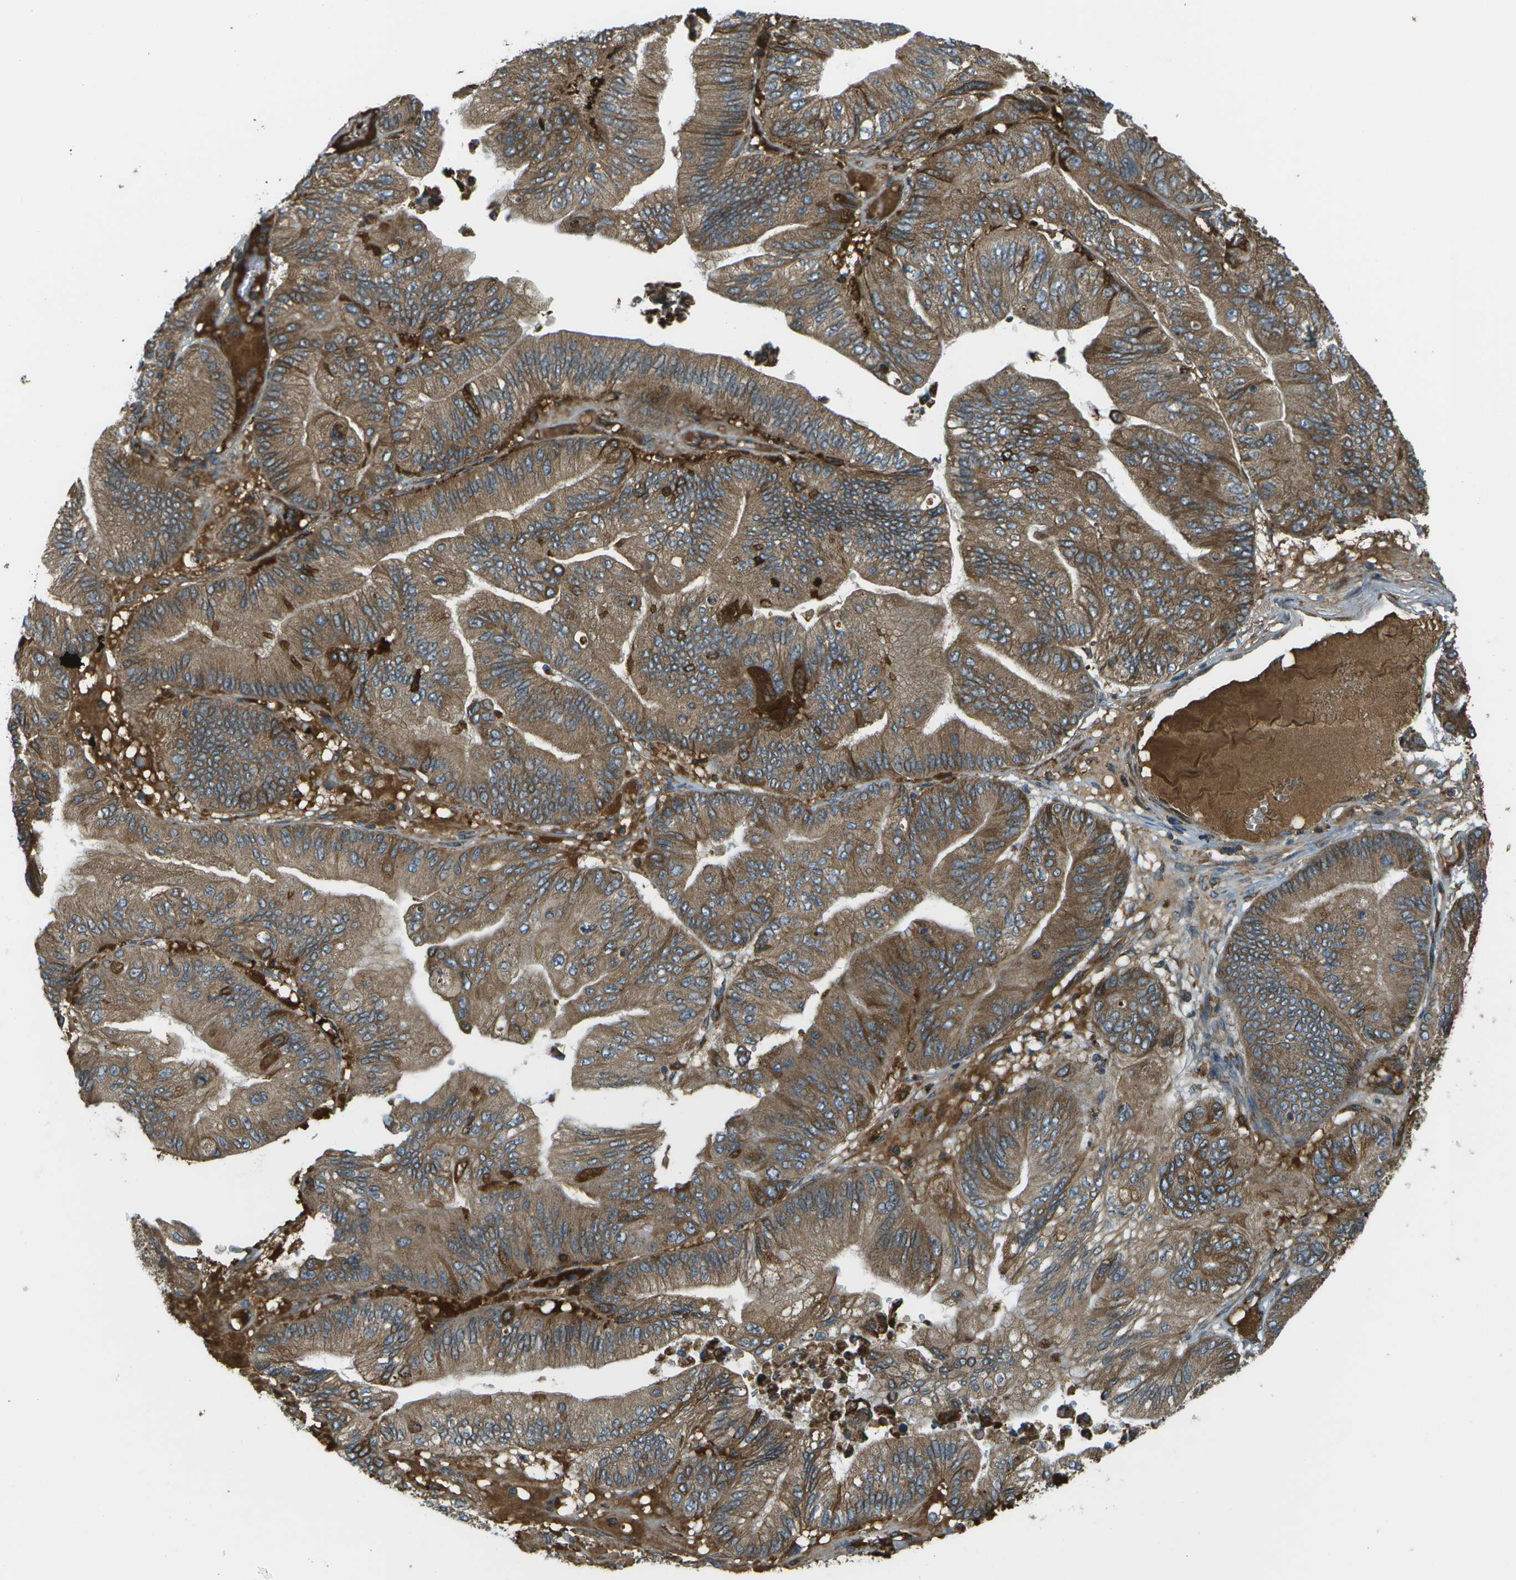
{"staining": {"intensity": "moderate", "quantity": ">75%", "location": "cytoplasmic/membranous"}, "tissue": "ovarian cancer", "cell_type": "Tumor cells", "image_type": "cancer", "snomed": [{"axis": "morphology", "description": "Cystadenocarcinoma, mucinous, NOS"}, {"axis": "topography", "description": "Ovary"}], "caption": "An immunohistochemistry micrograph of tumor tissue is shown. Protein staining in brown labels moderate cytoplasmic/membranous positivity in mucinous cystadenocarcinoma (ovarian) within tumor cells. The protein of interest is stained brown, and the nuclei are stained in blue (DAB IHC with brightfield microscopy, high magnification).", "gene": "USP30", "patient": {"sex": "female", "age": 61}}